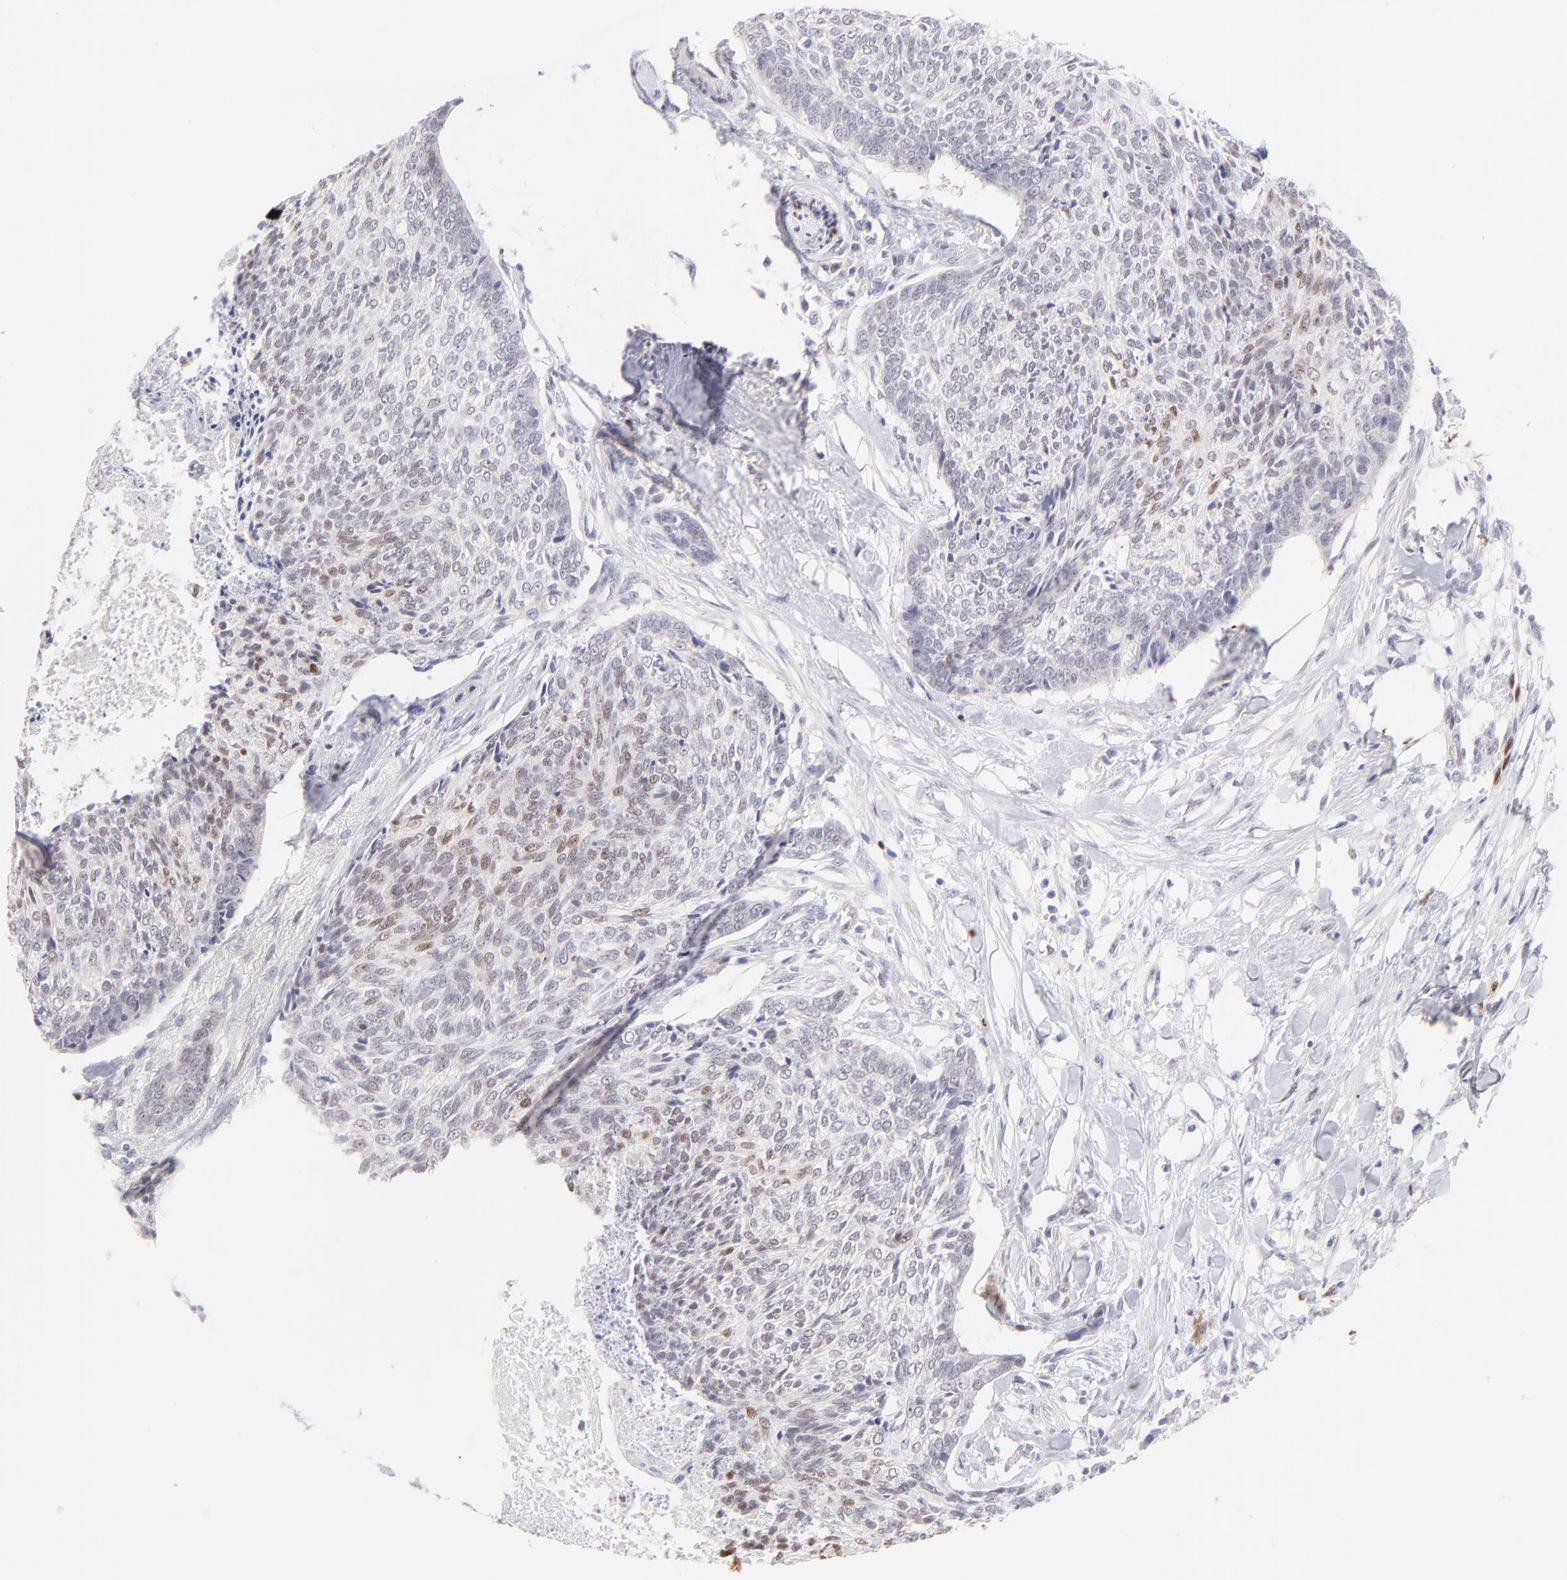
{"staining": {"intensity": "weak", "quantity": "25%-75%", "location": "nuclear"}, "tissue": "head and neck cancer", "cell_type": "Tumor cells", "image_type": "cancer", "snomed": [{"axis": "morphology", "description": "Squamous cell carcinoma, NOS"}, {"axis": "topography", "description": "Salivary gland"}, {"axis": "topography", "description": "Head-Neck"}], "caption": "Immunohistochemistry histopathology image of neoplastic tissue: head and neck squamous cell carcinoma stained using IHC demonstrates low levels of weak protein expression localized specifically in the nuclear of tumor cells, appearing as a nuclear brown color.", "gene": "KLF4", "patient": {"sex": "male", "age": 70}}